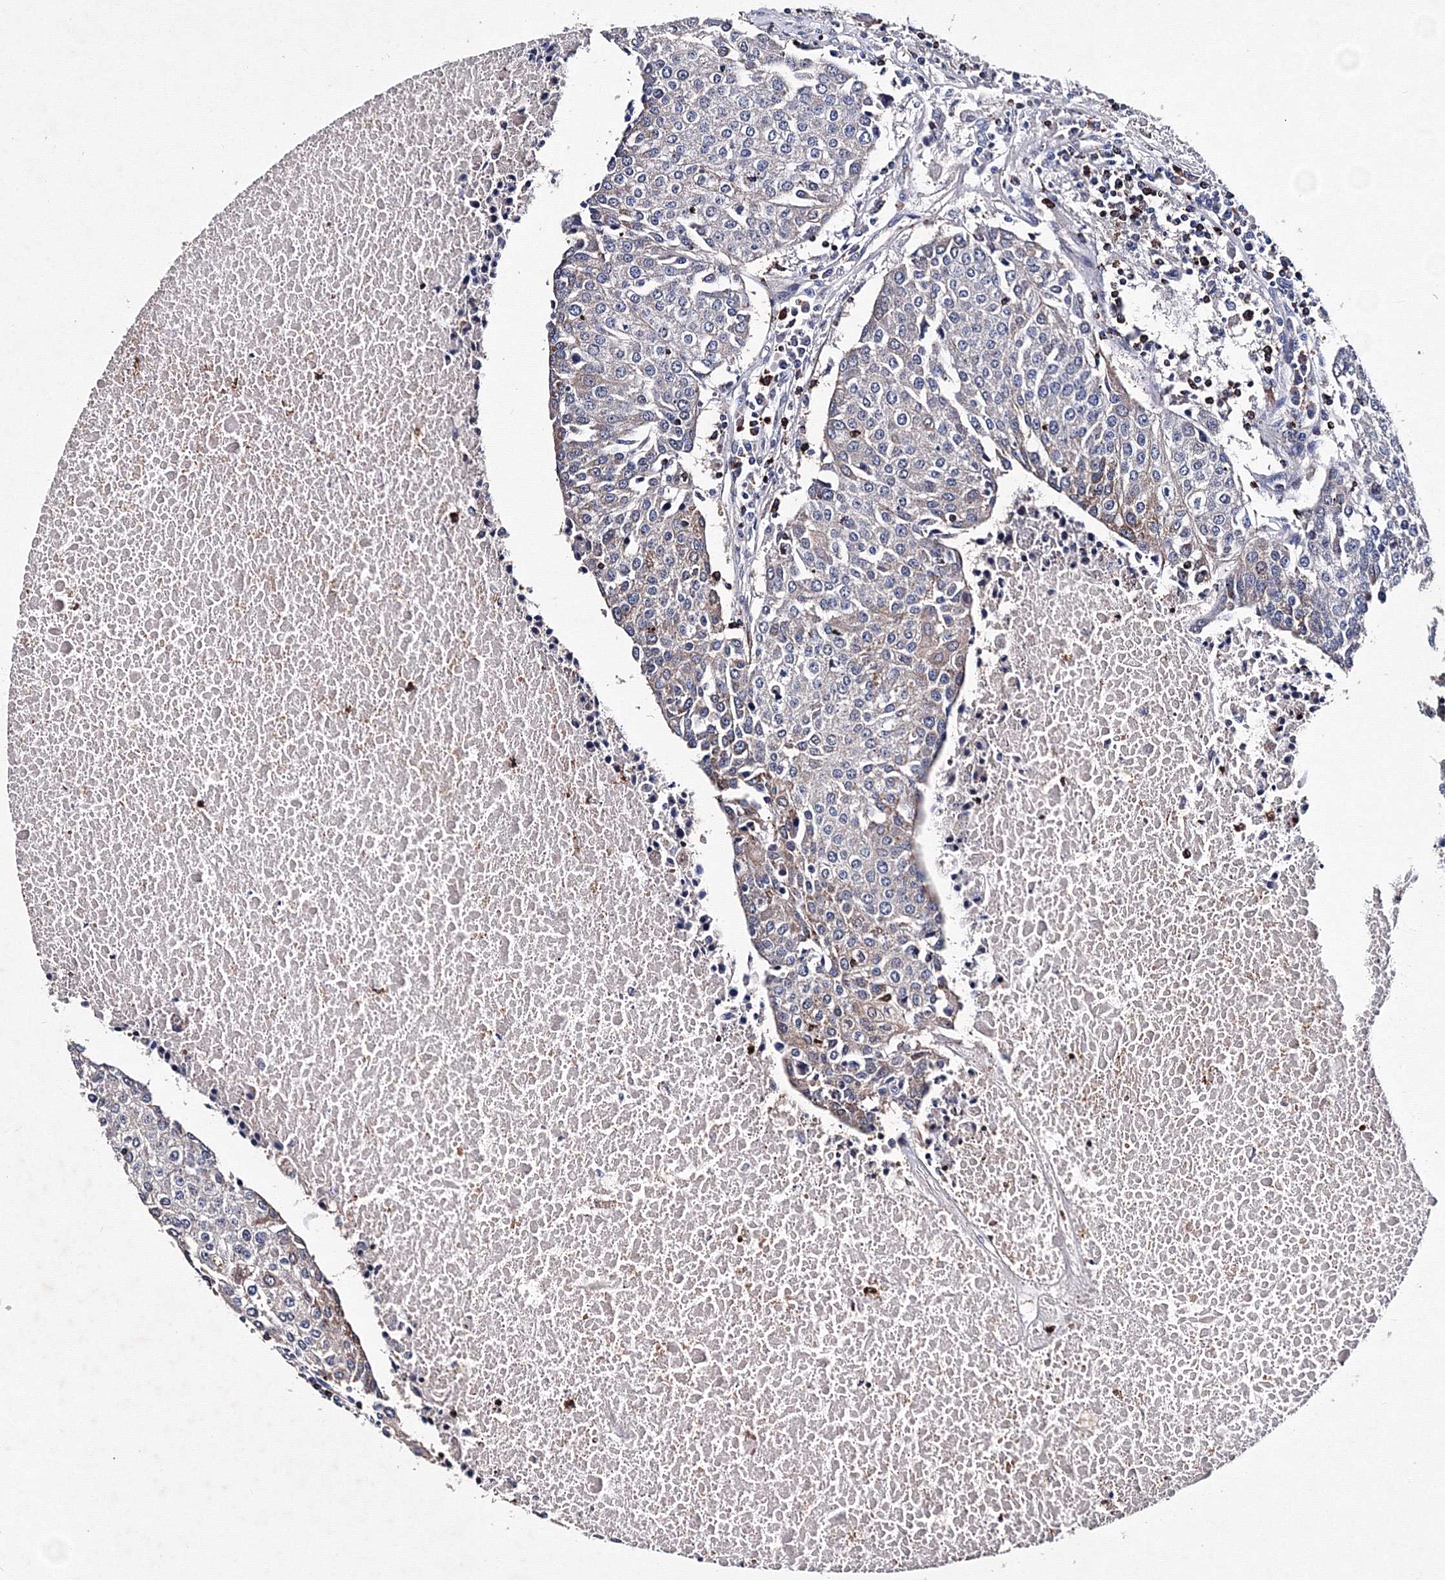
{"staining": {"intensity": "negative", "quantity": "none", "location": "none"}, "tissue": "urothelial cancer", "cell_type": "Tumor cells", "image_type": "cancer", "snomed": [{"axis": "morphology", "description": "Urothelial carcinoma, High grade"}, {"axis": "topography", "description": "Urinary bladder"}], "caption": "Tumor cells show no significant protein positivity in high-grade urothelial carcinoma.", "gene": "PHYKPL", "patient": {"sex": "female", "age": 85}}